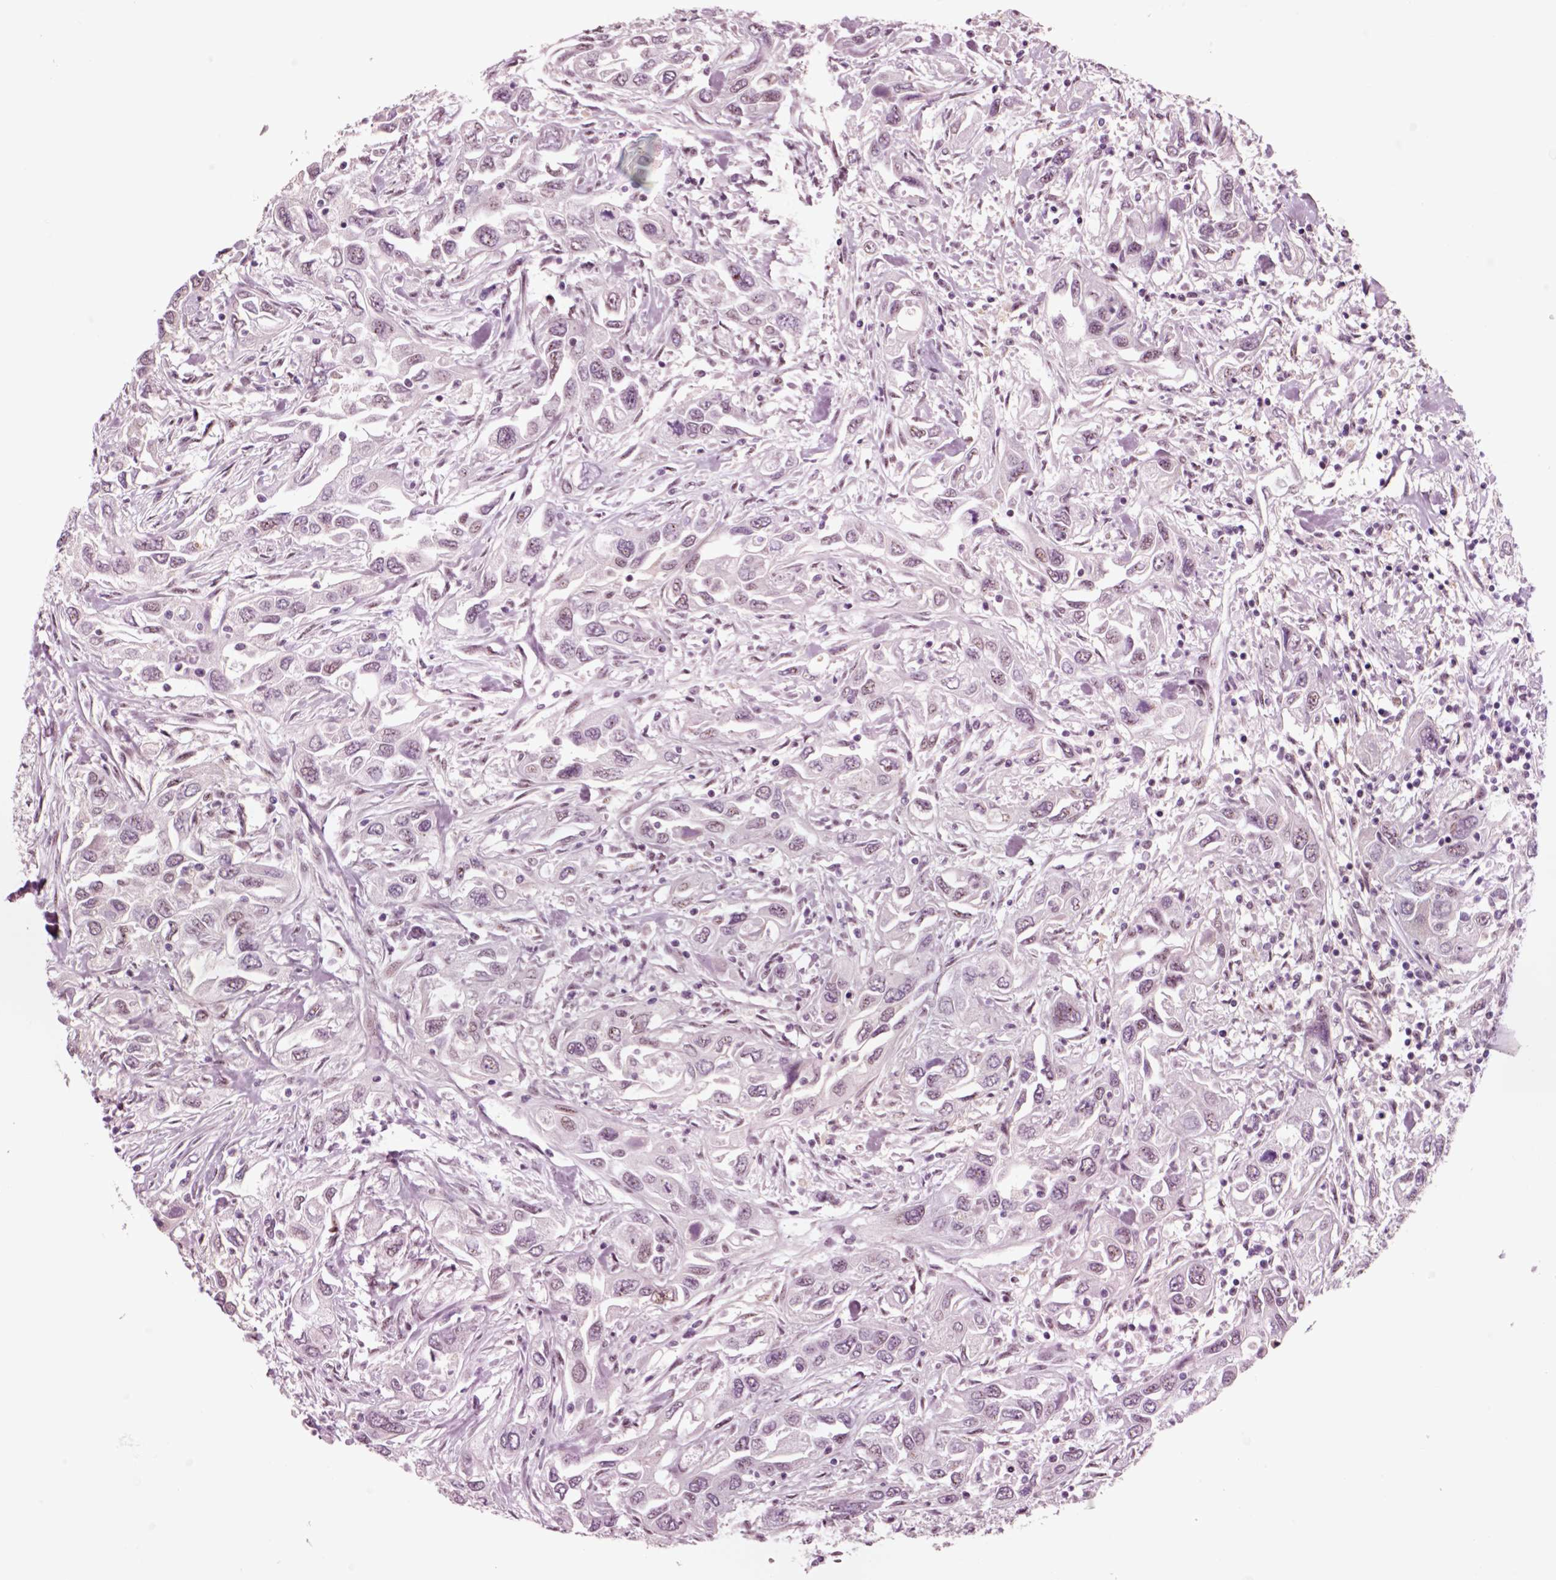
{"staining": {"intensity": "negative", "quantity": "none", "location": "none"}, "tissue": "urothelial cancer", "cell_type": "Tumor cells", "image_type": "cancer", "snomed": [{"axis": "morphology", "description": "Urothelial carcinoma, High grade"}, {"axis": "topography", "description": "Urinary bladder"}], "caption": "This is an immunohistochemistry (IHC) image of urothelial carcinoma (high-grade). There is no expression in tumor cells.", "gene": "CHGB", "patient": {"sex": "male", "age": 76}}